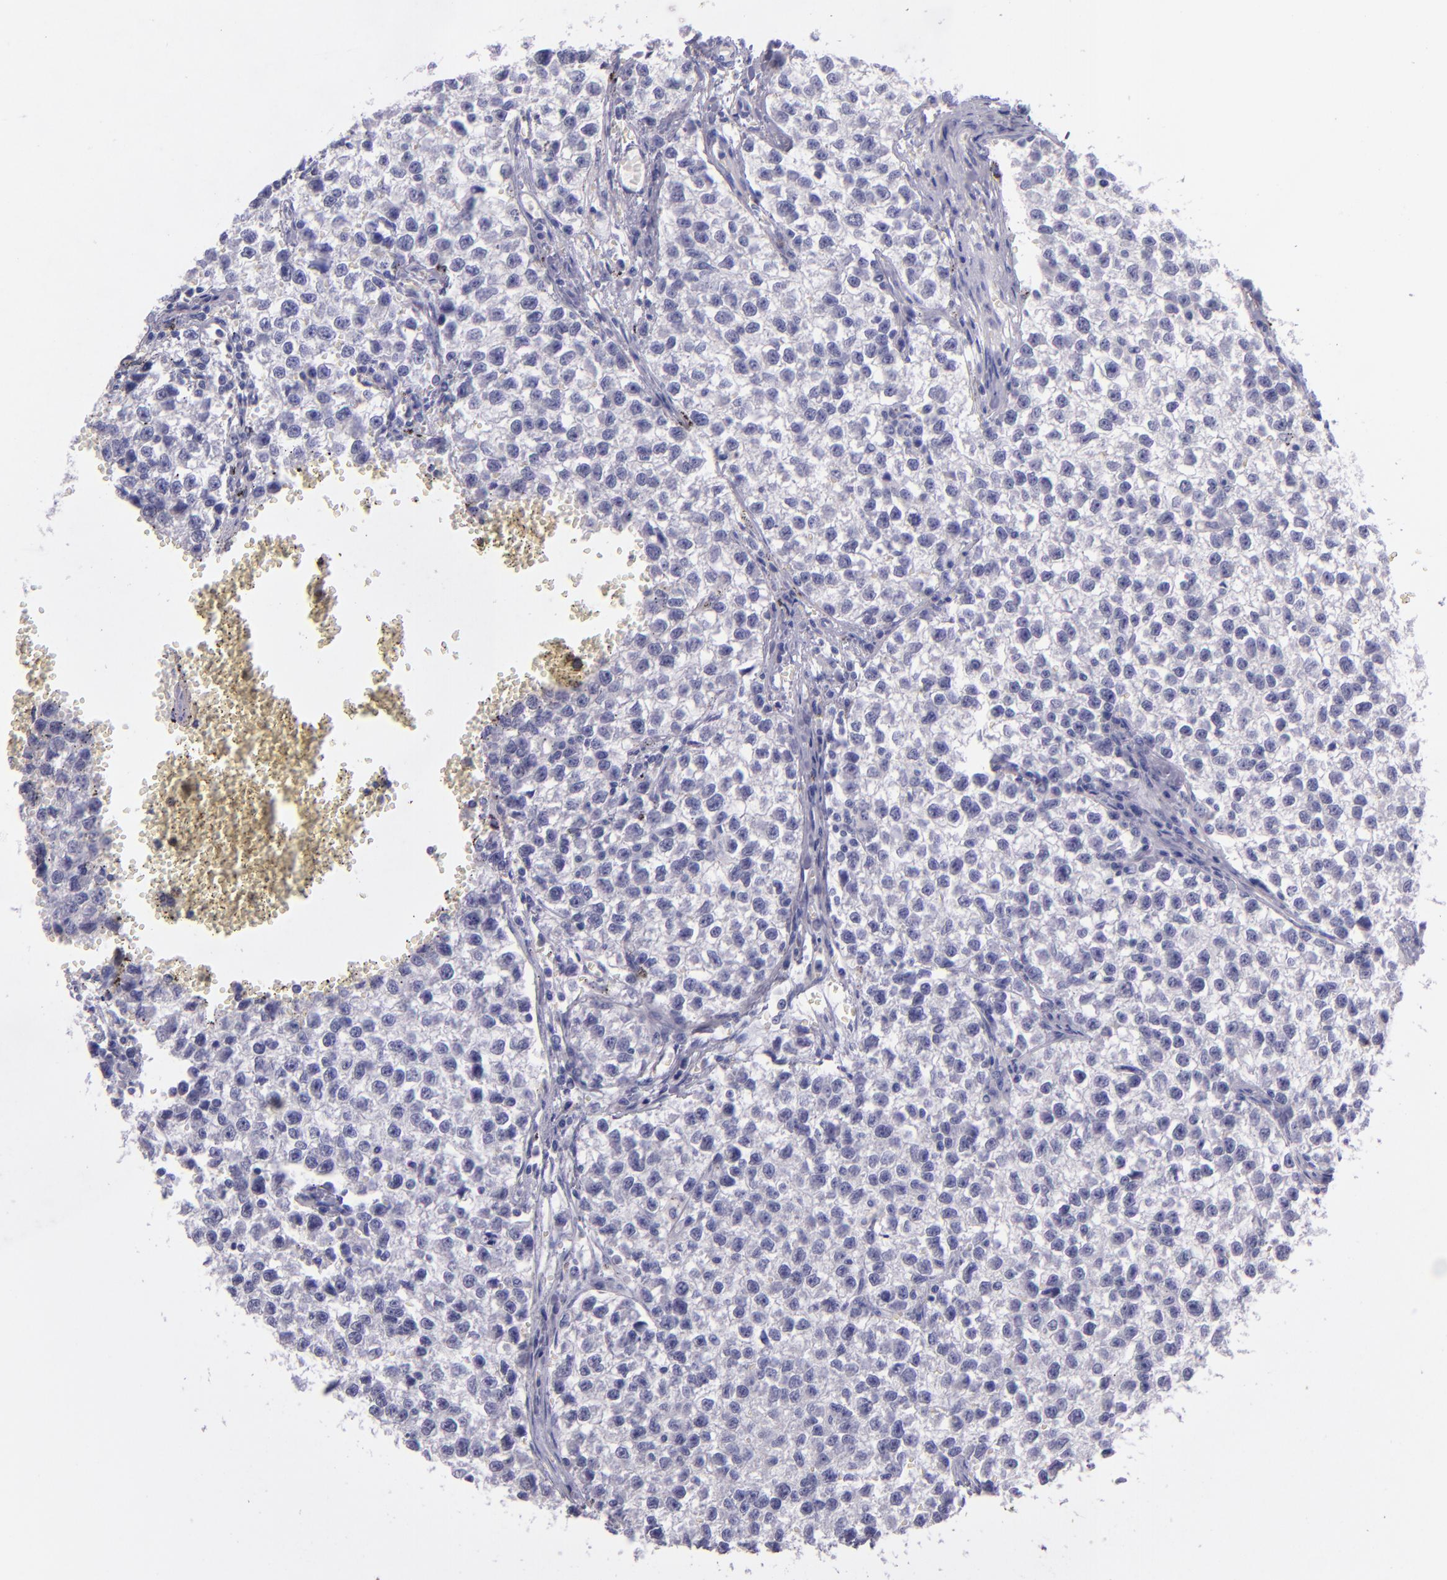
{"staining": {"intensity": "negative", "quantity": "none", "location": "none"}, "tissue": "testis cancer", "cell_type": "Tumor cells", "image_type": "cancer", "snomed": [{"axis": "morphology", "description": "Seminoma, NOS"}, {"axis": "topography", "description": "Testis"}], "caption": "IHC of human seminoma (testis) exhibits no staining in tumor cells.", "gene": "TNNT3", "patient": {"sex": "male", "age": 35}}